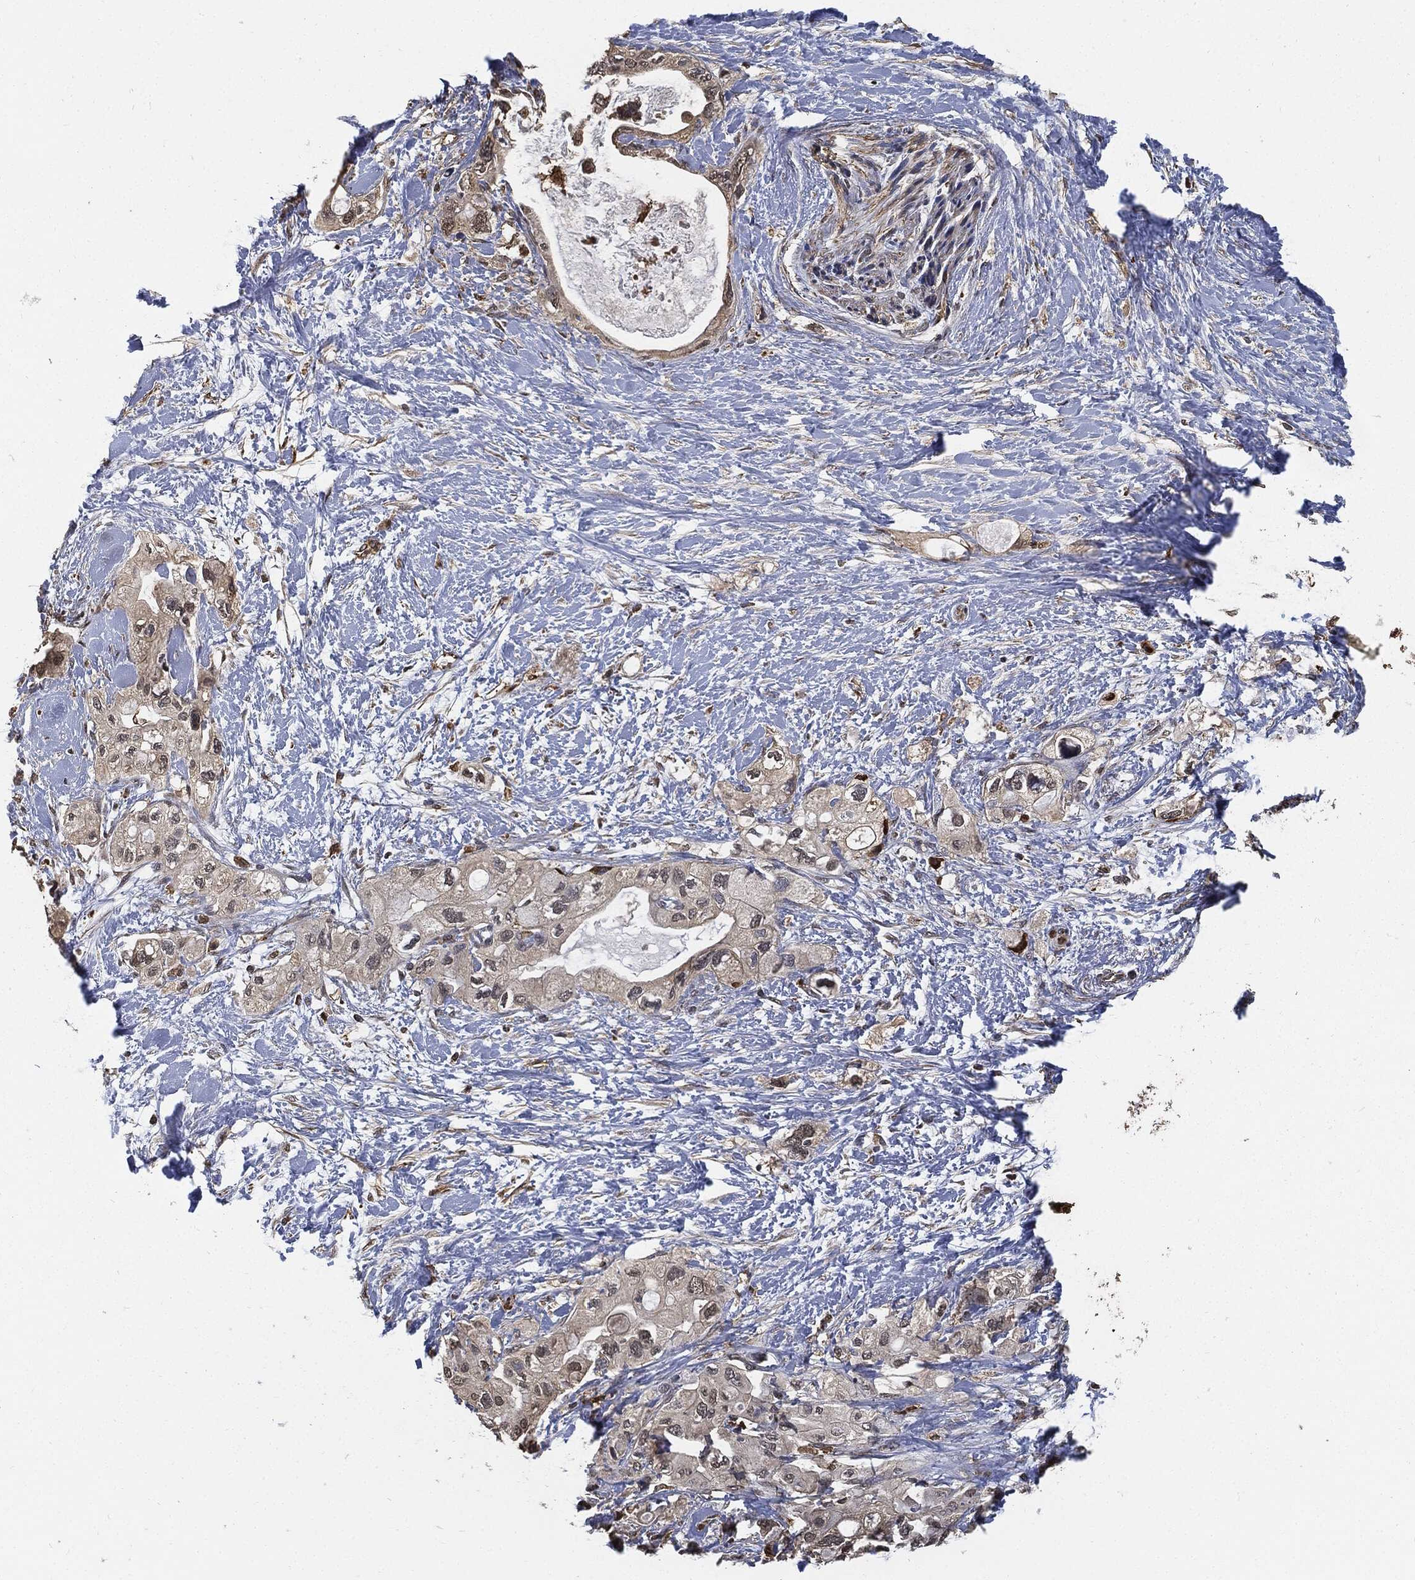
{"staining": {"intensity": "negative", "quantity": "none", "location": "none"}, "tissue": "pancreatic cancer", "cell_type": "Tumor cells", "image_type": "cancer", "snomed": [{"axis": "morphology", "description": "Adenocarcinoma, NOS"}, {"axis": "topography", "description": "Pancreas"}], "caption": "A photomicrograph of human adenocarcinoma (pancreatic) is negative for staining in tumor cells.", "gene": "S100A9", "patient": {"sex": "female", "age": 56}}